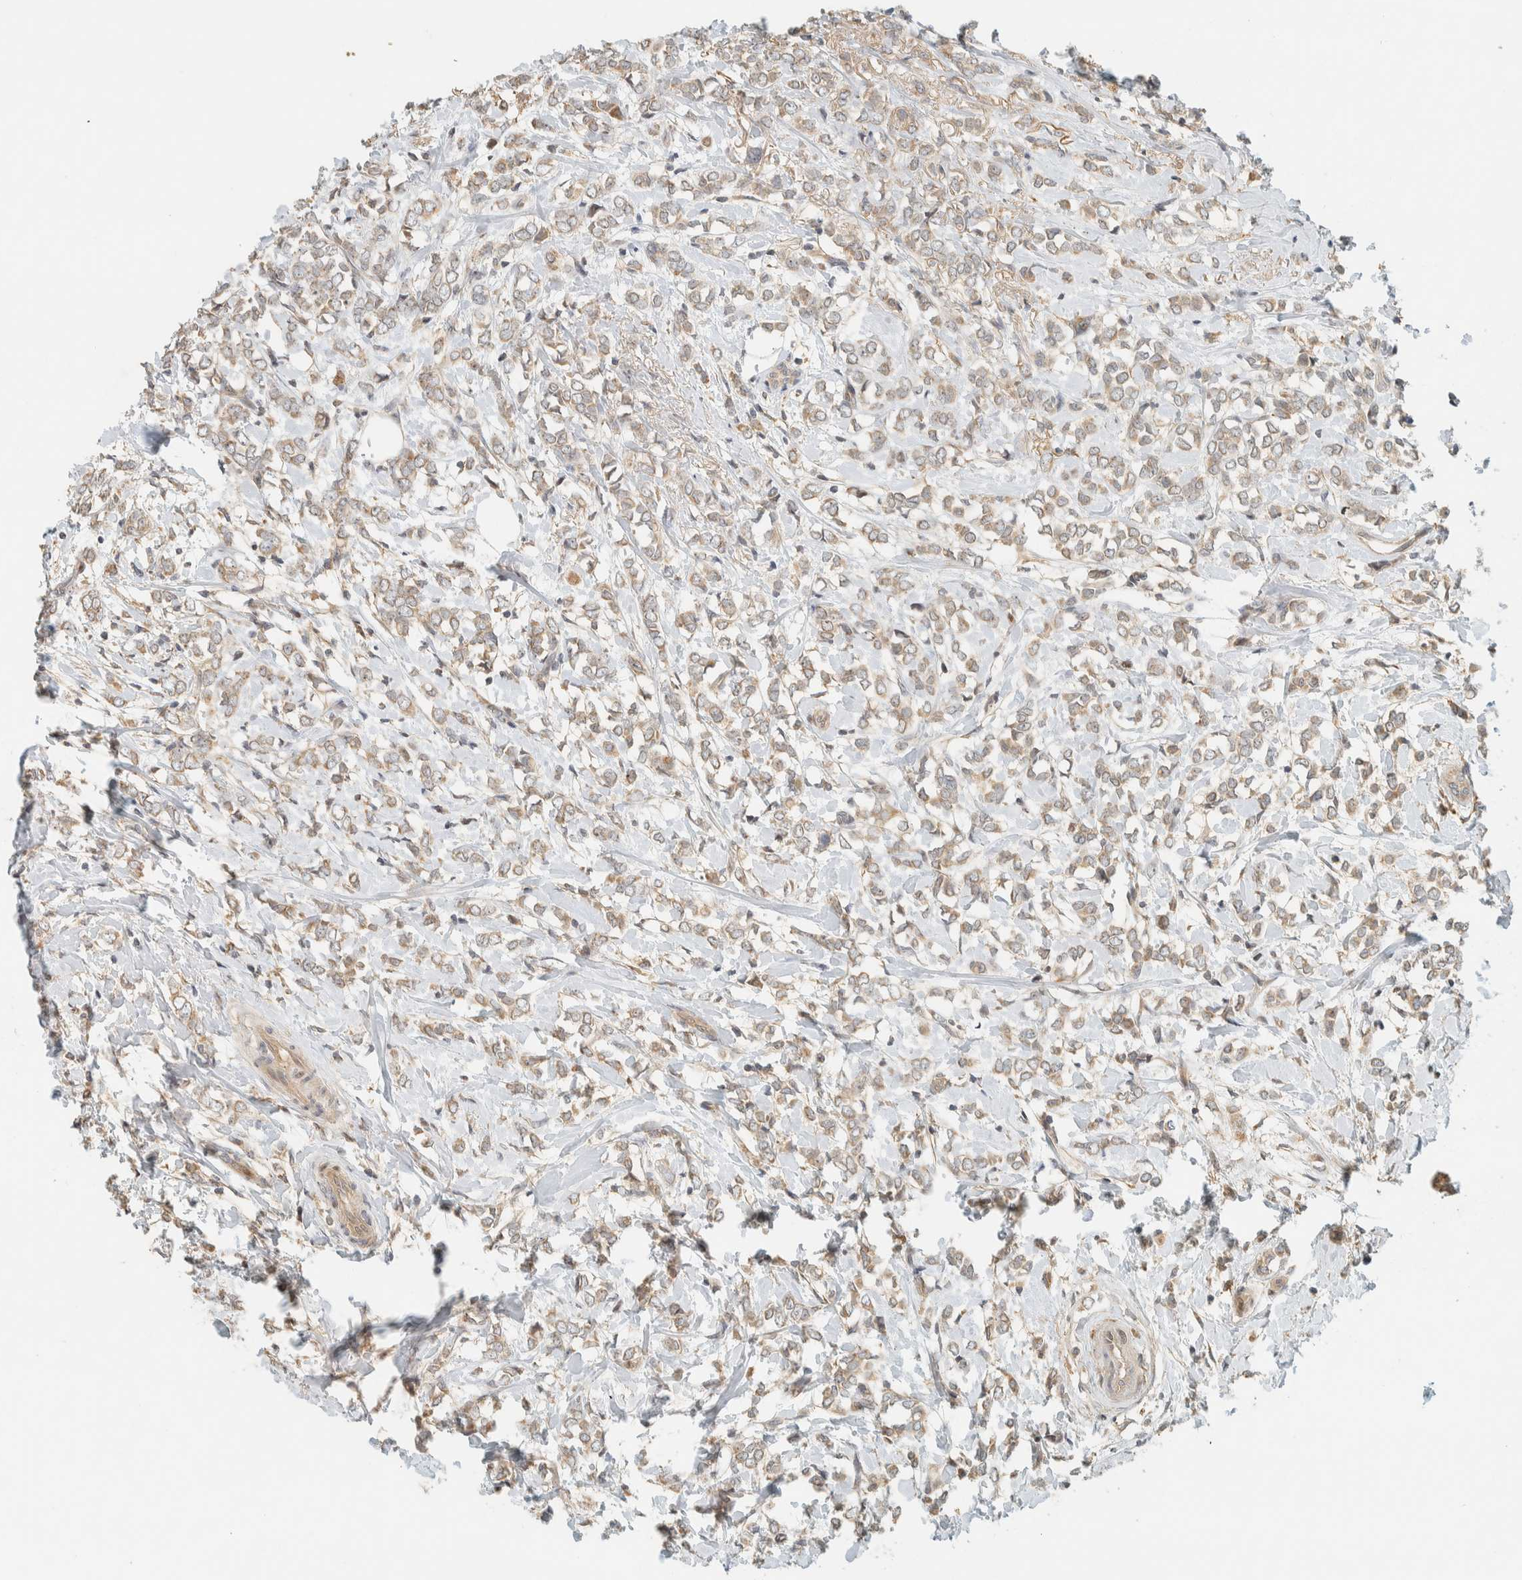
{"staining": {"intensity": "weak", "quantity": ">75%", "location": "cytoplasmic/membranous"}, "tissue": "breast cancer", "cell_type": "Tumor cells", "image_type": "cancer", "snomed": [{"axis": "morphology", "description": "Normal tissue, NOS"}, {"axis": "morphology", "description": "Lobular carcinoma"}, {"axis": "topography", "description": "Breast"}], "caption": "The photomicrograph displays staining of breast lobular carcinoma, revealing weak cytoplasmic/membranous protein expression (brown color) within tumor cells.", "gene": "CCDC171", "patient": {"sex": "female", "age": 47}}